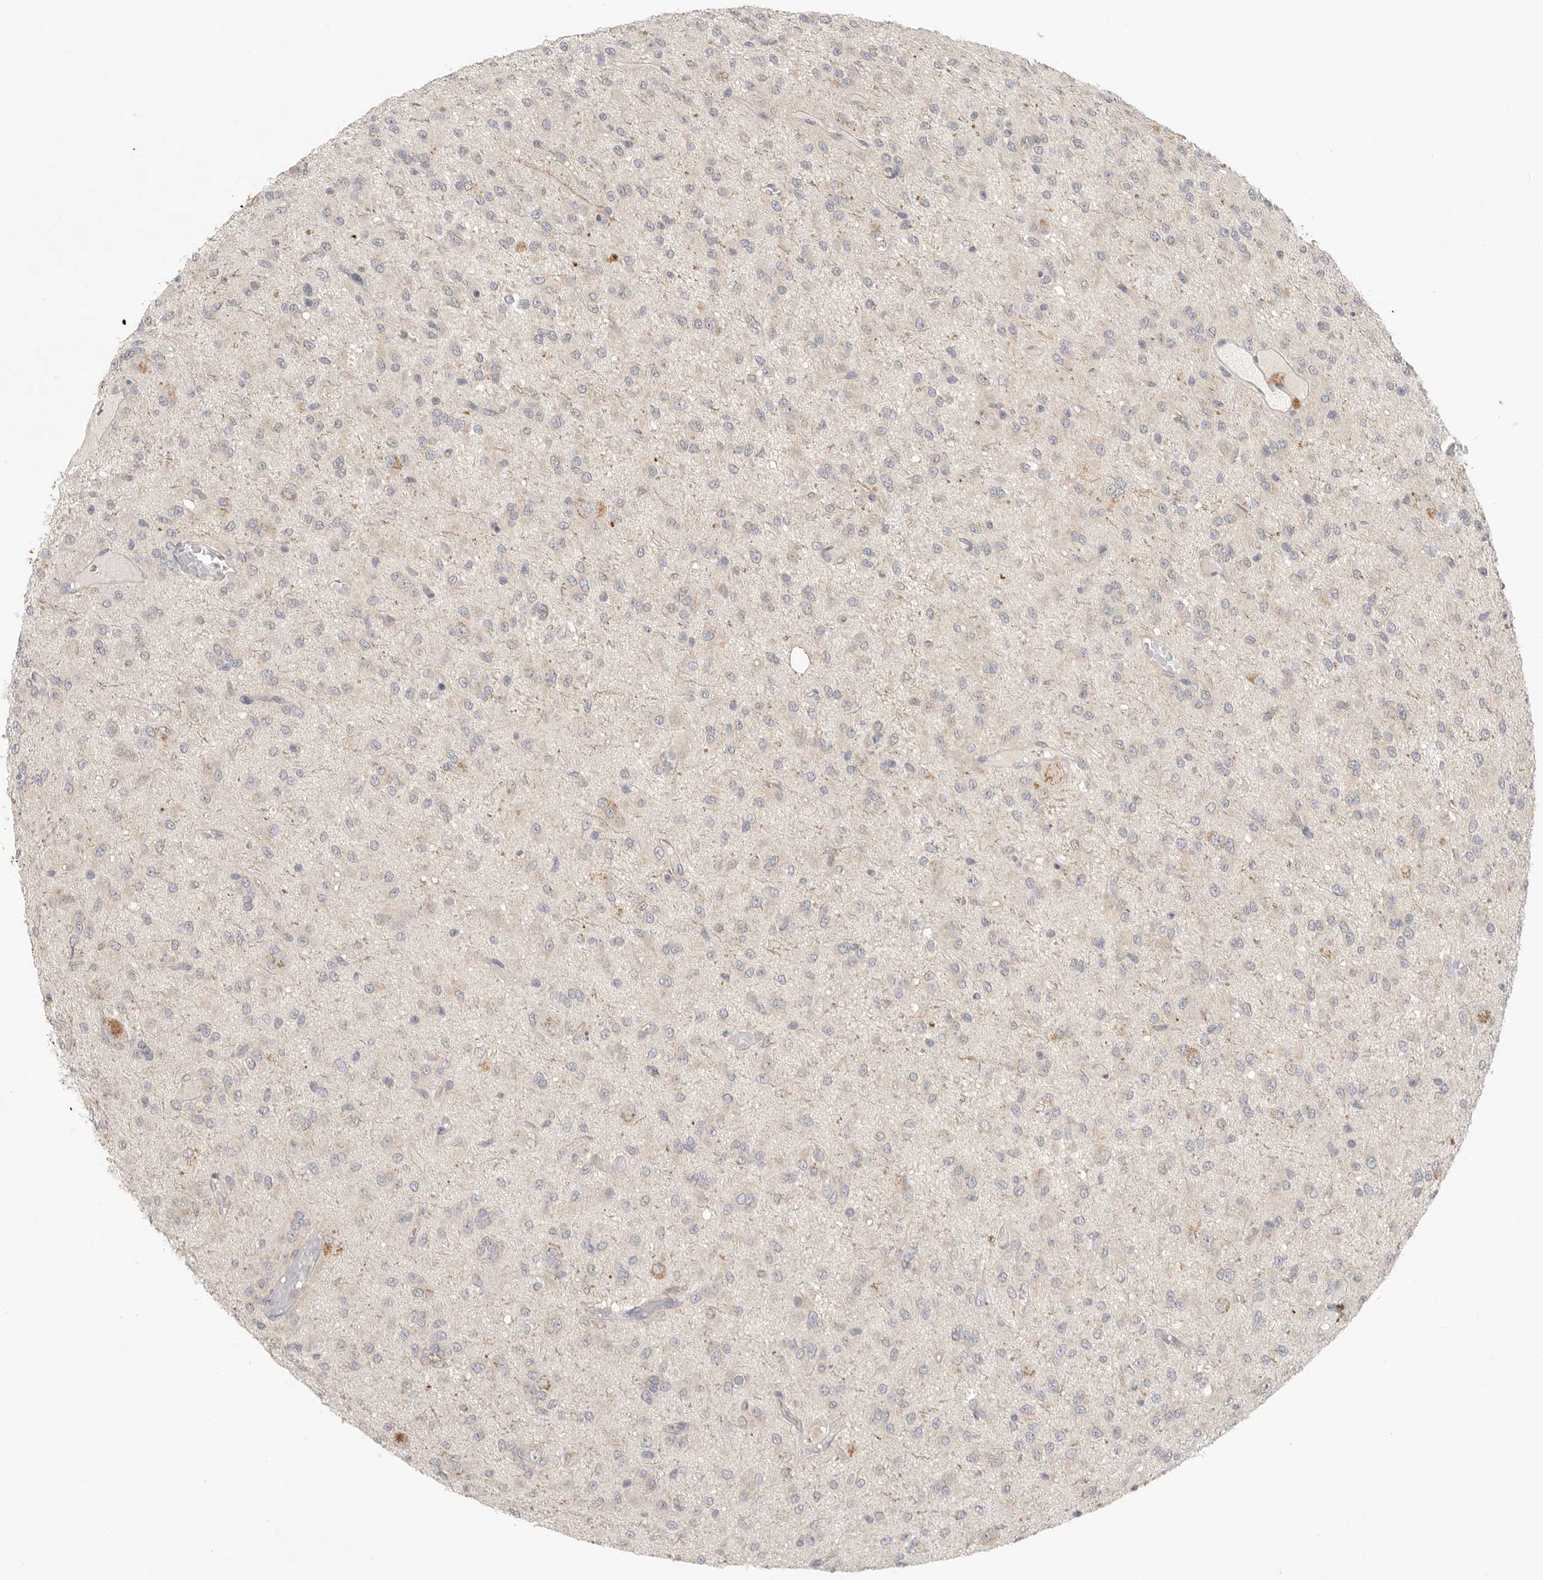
{"staining": {"intensity": "negative", "quantity": "none", "location": "none"}, "tissue": "glioma", "cell_type": "Tumor cells", "image_type": "cancer", "snomed": [{"axis": "morphology", "description": "Glioma, malignant, High grade"}, {"axis": "topography", "description": "Brain"}], "caption": "Immunohistochemistry micrograph of malignant glioma (high-grade) stained for a protein (brown), which reveals no positivity in tumor cells. (Stains: DAB (3,3'-diaminobenzidine) immunohistochemistry with hematoxylin counter stain, Microscopy: brightfield microscopy at high magnification).", "gene": "HDAC6", "patient": {"sex": "female", "age": 59}}